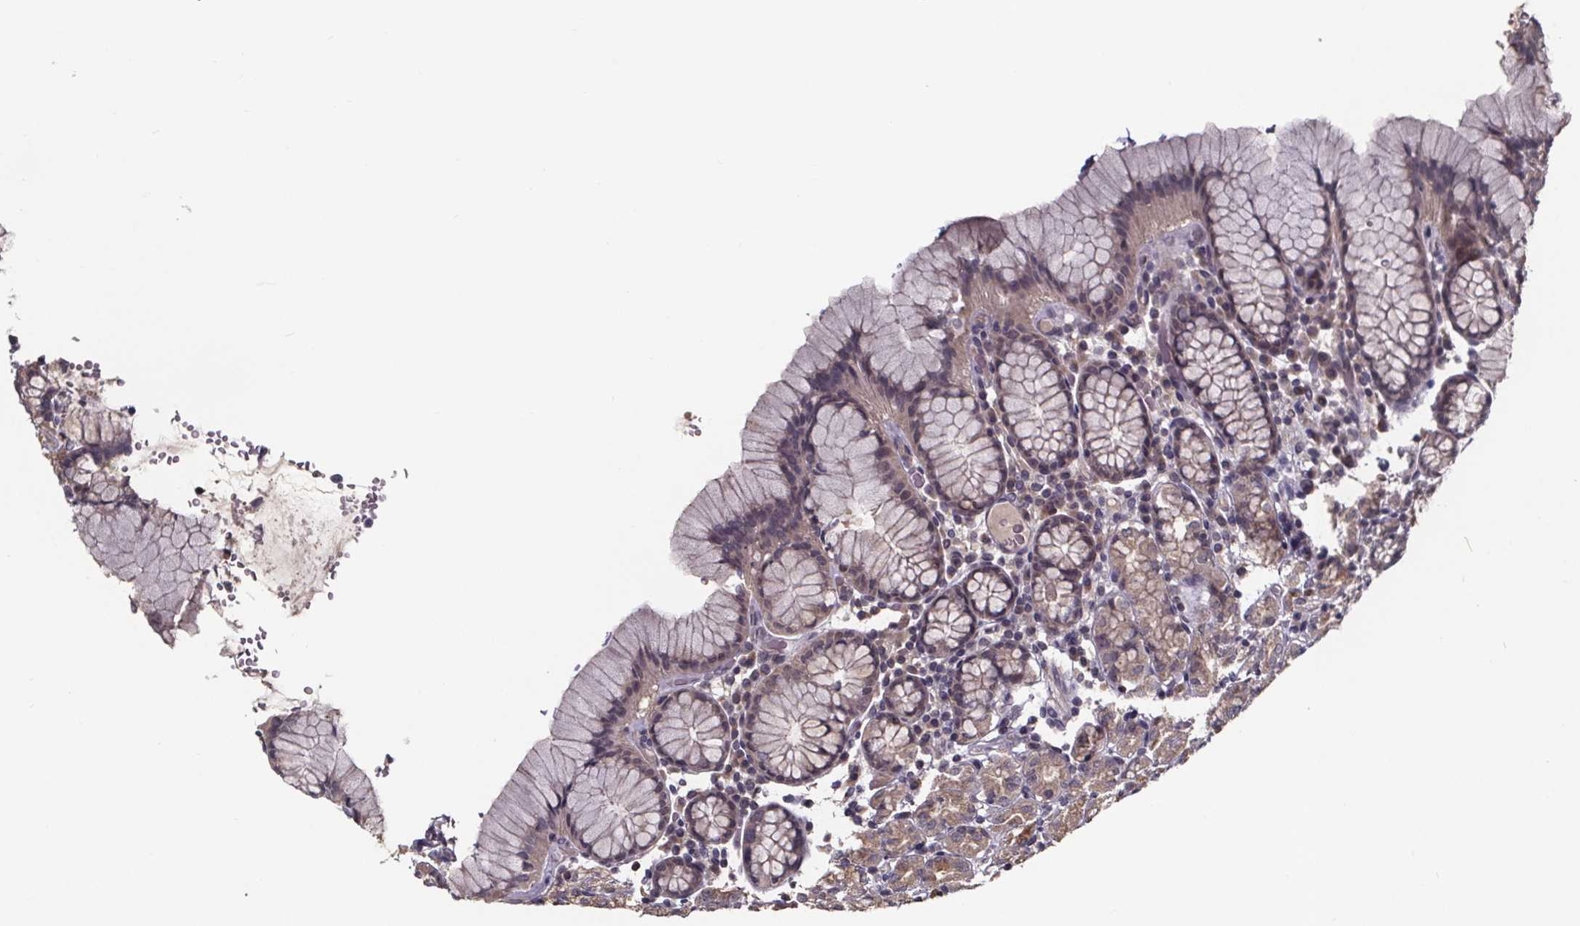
{"staining": {"intensity": "weak", "quantity": "25%-75%", "location": "cytoplasmic/membranous"}, "tissue": "stomach", "cell_type": "Glandular cells", "image_type": "normal", "snomed": [{"axis": "morphology", "description": "Normal tissue, NOS"}, {"axis": "topography", "description": "Stomach, upper"}, {"axis": "topography", "description": "Stomach"}], "caption": "A low amount of weak cytoplasmic/membranous expression is identified in about 25%-75% of glandular cells in normal stomach.", "gene": "SMIM1", "patient": {"sex": "male", "age": 62}}